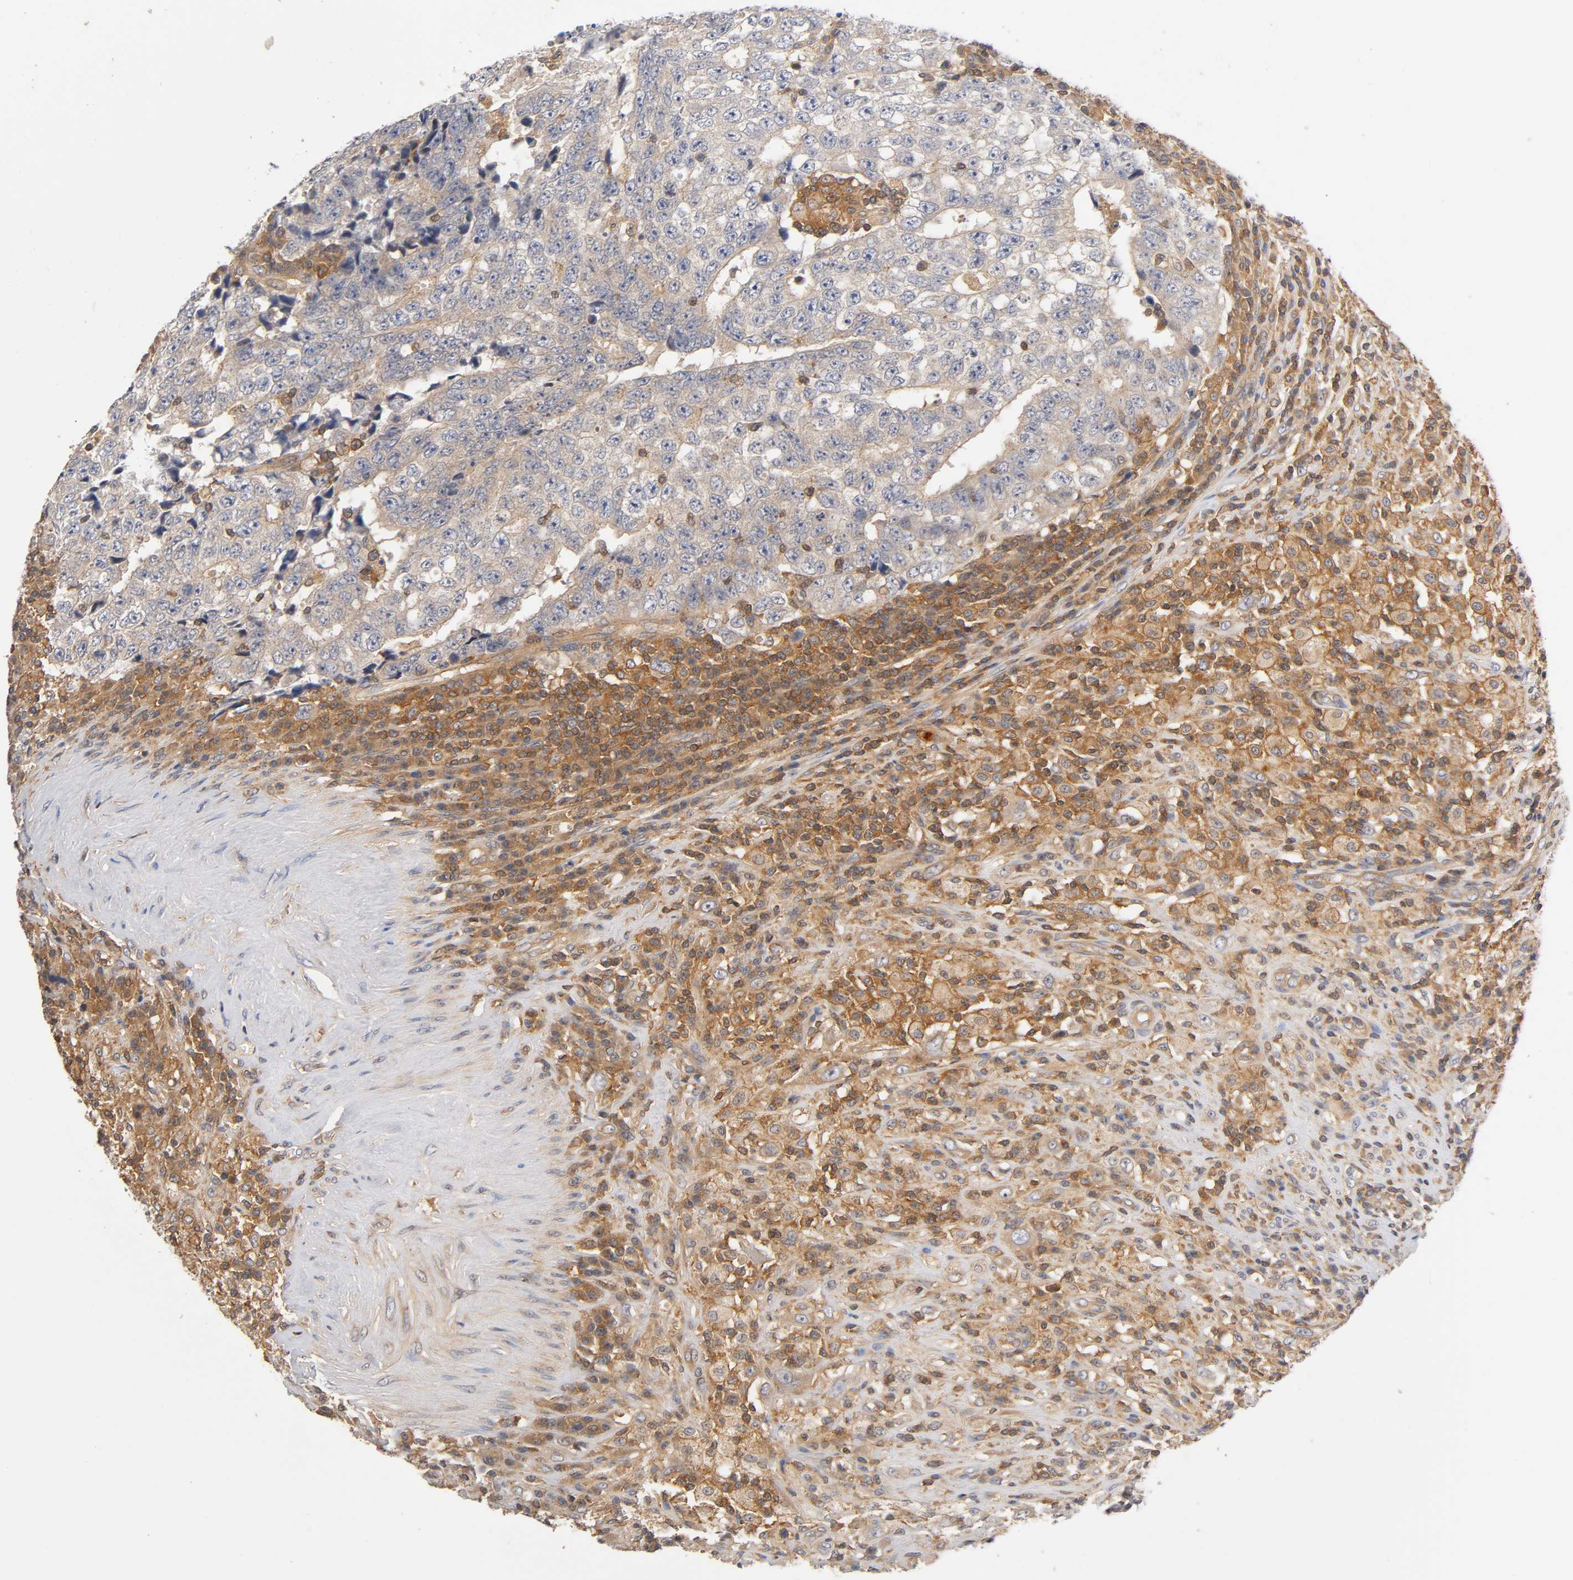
{"staining": {"intensity": "moderate", "quantity": ">75%", "location": "cytoplasmic/membranous"}, "tissue": "testis cancer", "cell_type": "Tumor cells", "image_type": "cancer", "snomed": [{"axis": "morphology", "description": "Necrosis, NOS"}, {"axis": "morphology", "description": "Carcinoma, Embryonal, NOS"}, {"axis": "topography", "description": "Testis"}], "caption": "Immunohistochemical staining of testis embryonal carcinoma exhibits moderate cytoplasmic/membranous protein positivity in approximately >75% of tumor cells.", "gene": "ACTR2", "patient": {"sex": "male", "age": 19}}